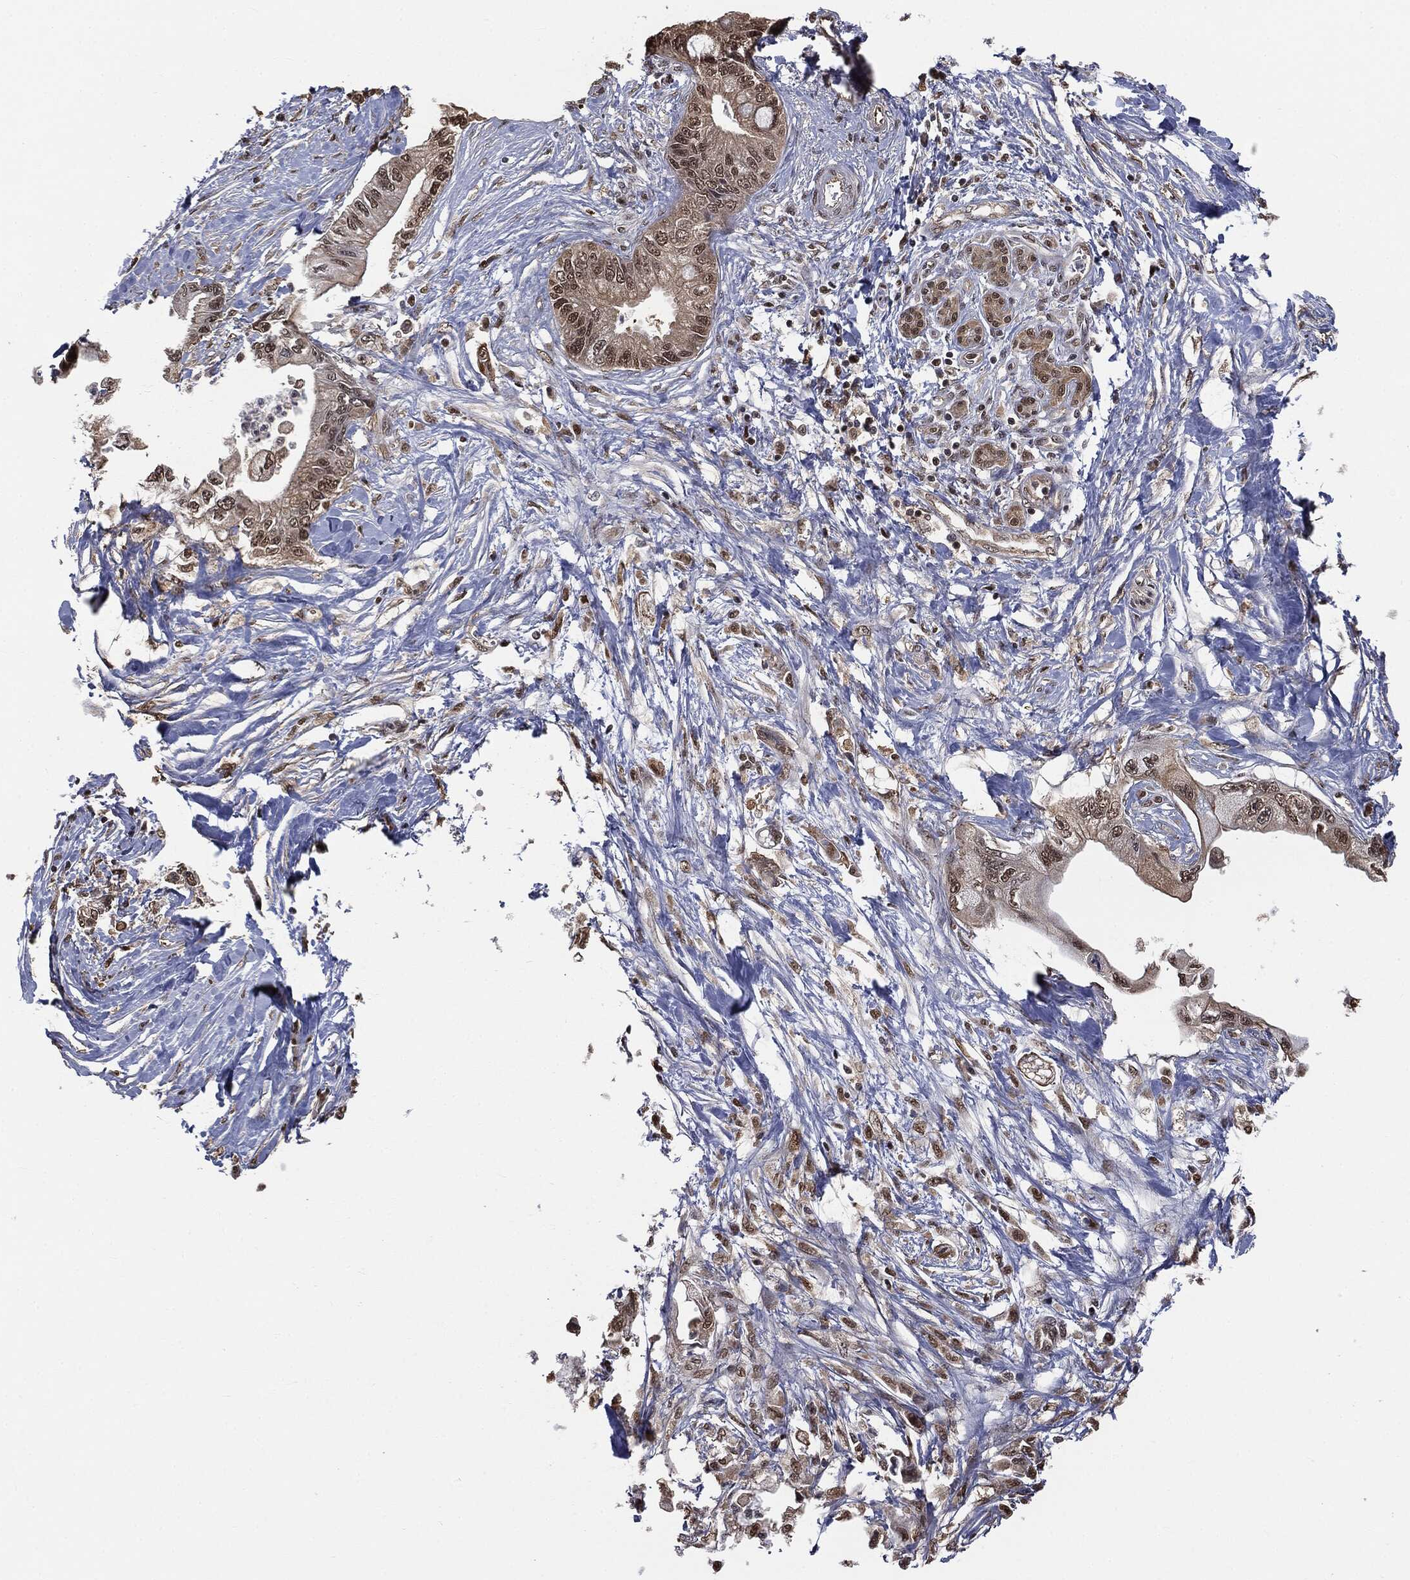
{"staining": {"intensity": "strong", "quantity": "25%-75%", "location": "nuclear"}, "tissue": "pancreatic cancer", "cell_type": "Tumor cells", "image_type": "cancer", "snomed": [{"axis": "morphology", "description": "Adenocarcinoma, NOS"}, {"axis": "topography", "description": "Pancreas"}], "caption": "Immunohistochemistry (IHC) (DAB) staining of adenocarcinoma (pancreatic) demonstrates strong nuclear protein staining in approximately 25%-75% of tumor cells. (brown staining indicates protein expression, while blue staining denotes nuclei).", "gene": "SHLD2", "patient": {"sex": "male", "age": 61}}